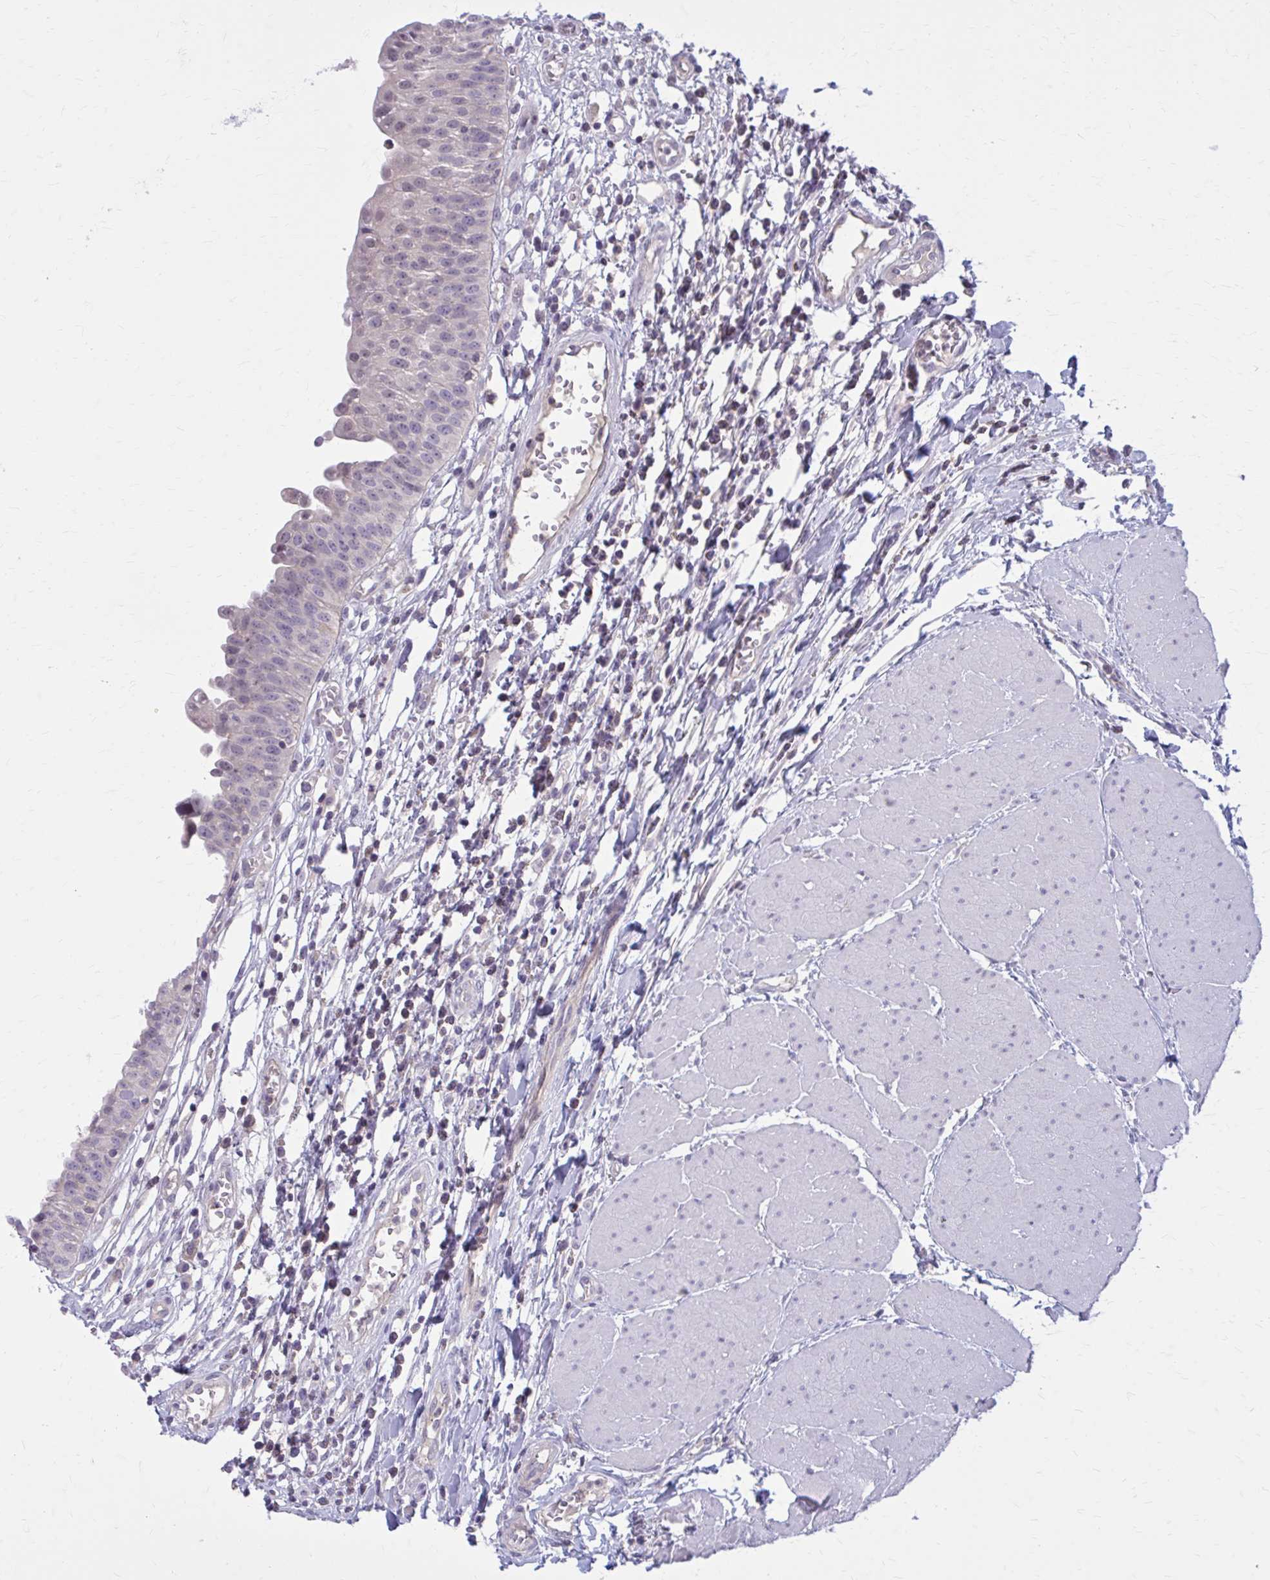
{"staining": {"intensity": "negative", "quantity": "none", "location": "none"}, "tissue": "urinary bladder", "cell_type": "Urothelial cells", "image_type": "normal", "snomed": [{"axis": "morphology", "description": "Normal tissue, NOS"}, {"axis": "topography", "description": "Urinary bladder"}], "caption": "Immunohistochemistry (IHC) of benign human urinary bladder shows no staining in urothelial cells.", "gene": "OR4A47", "patient": {"sex": "male", "age": 64}}